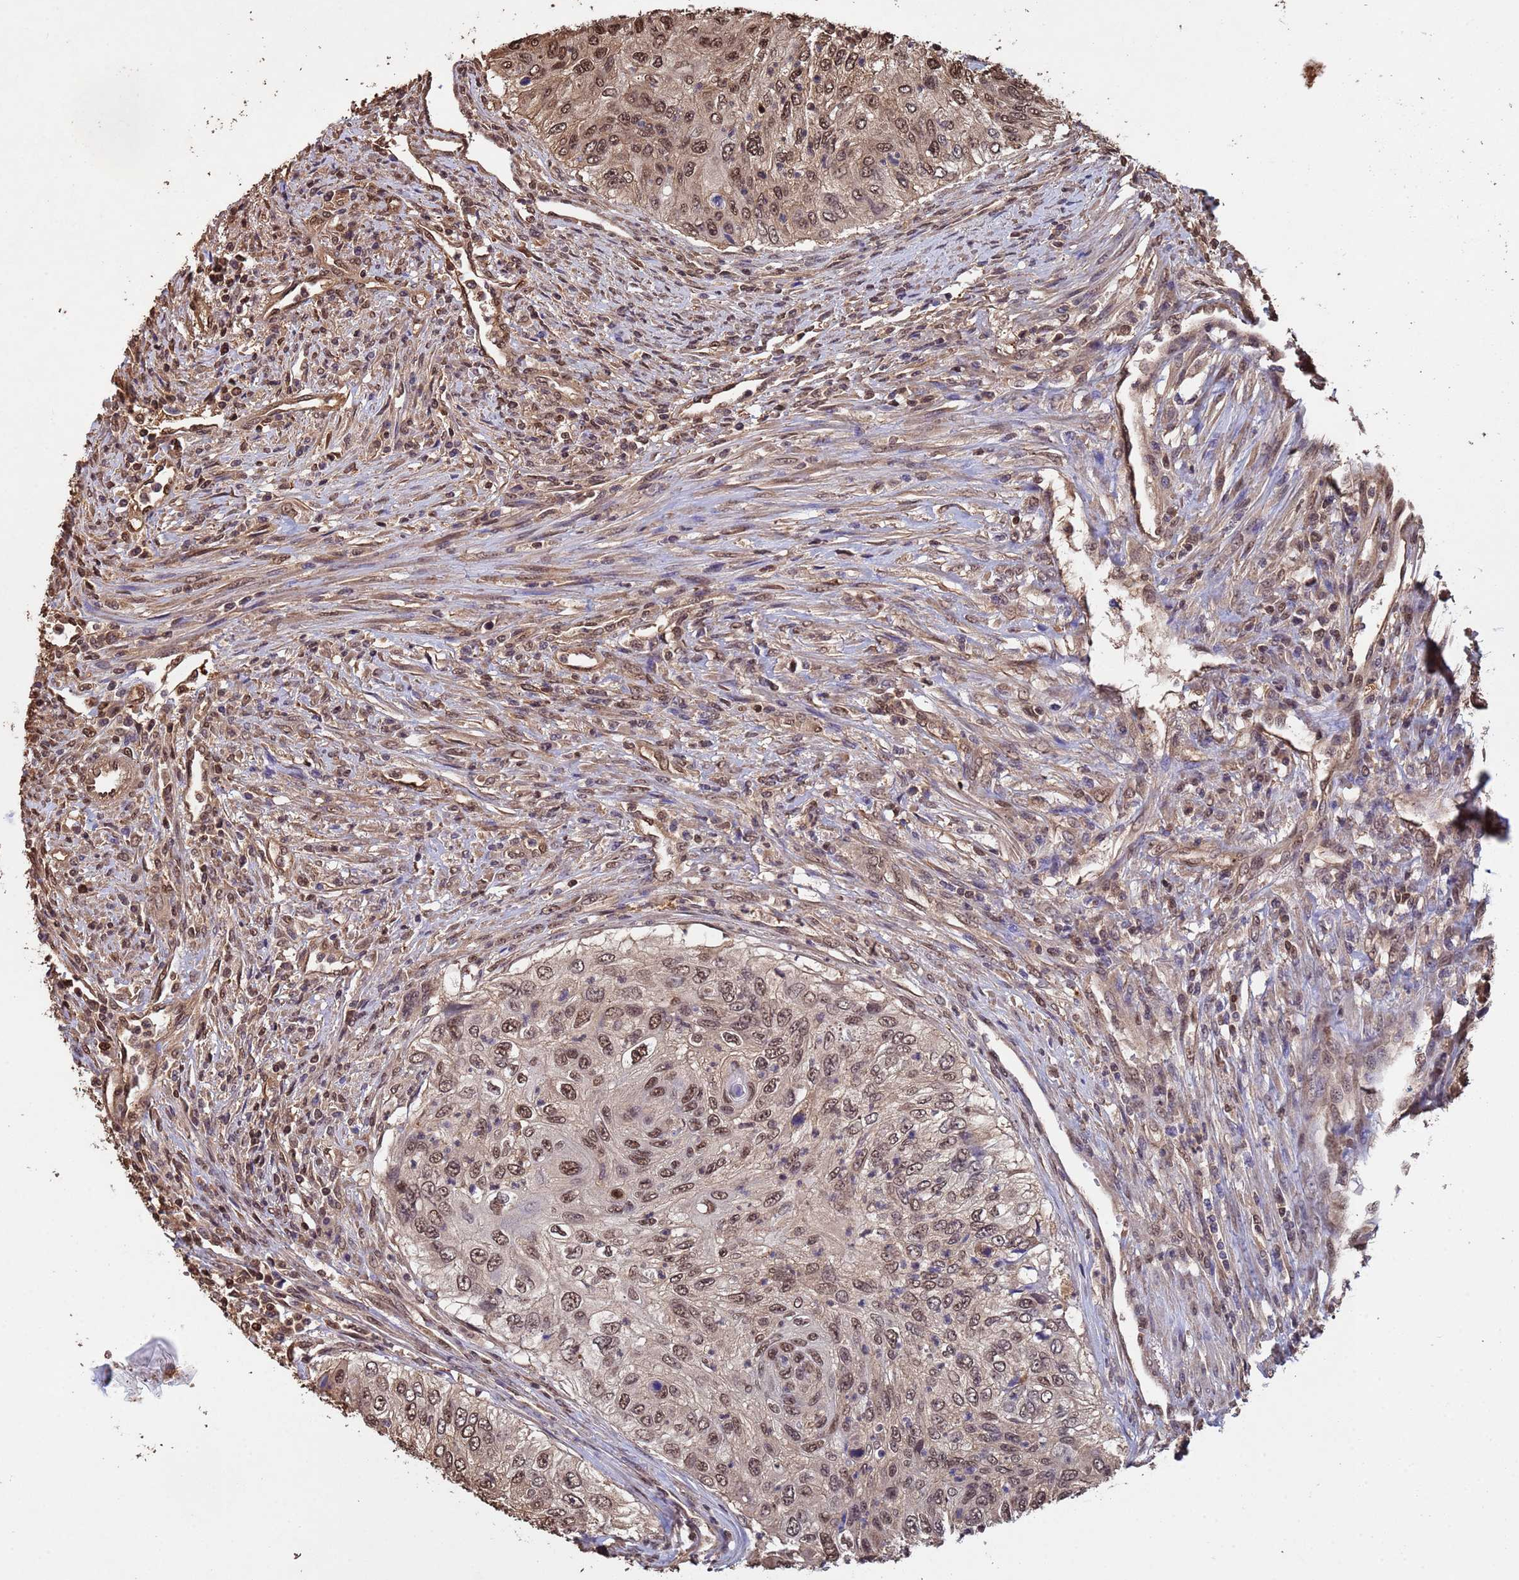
{"staining": {"intensity": "moderate", "quantity": ">75%", "location": "cytoplasmic/membranous,nuclear"}, "tissue": "urothelial cancer", "cell_type": "Tumor cells", "image_type": "cancer", "snomed": [{"axis": "morphology", "description": "Urothelial carcinoma, High grade"}, {"axis": "topography", "description": "Urinary bladder"}], "caption": "IHC staining of urothelial cancer, which reveals medium levels of moderate cytoplasmic/membranous and nuclear staining in approximately >75% of tumor cells indicating moderate cytoplasmic/membranous and nuclear protein positivity. The staining was performed using DAB (3,3'-diaminobenzidine) (brown) for protein detection and nuclei were counterstained in hematoxylin (blue).", "gene": "SUMO4", "patient": {"sex": "female", "age": 60}}